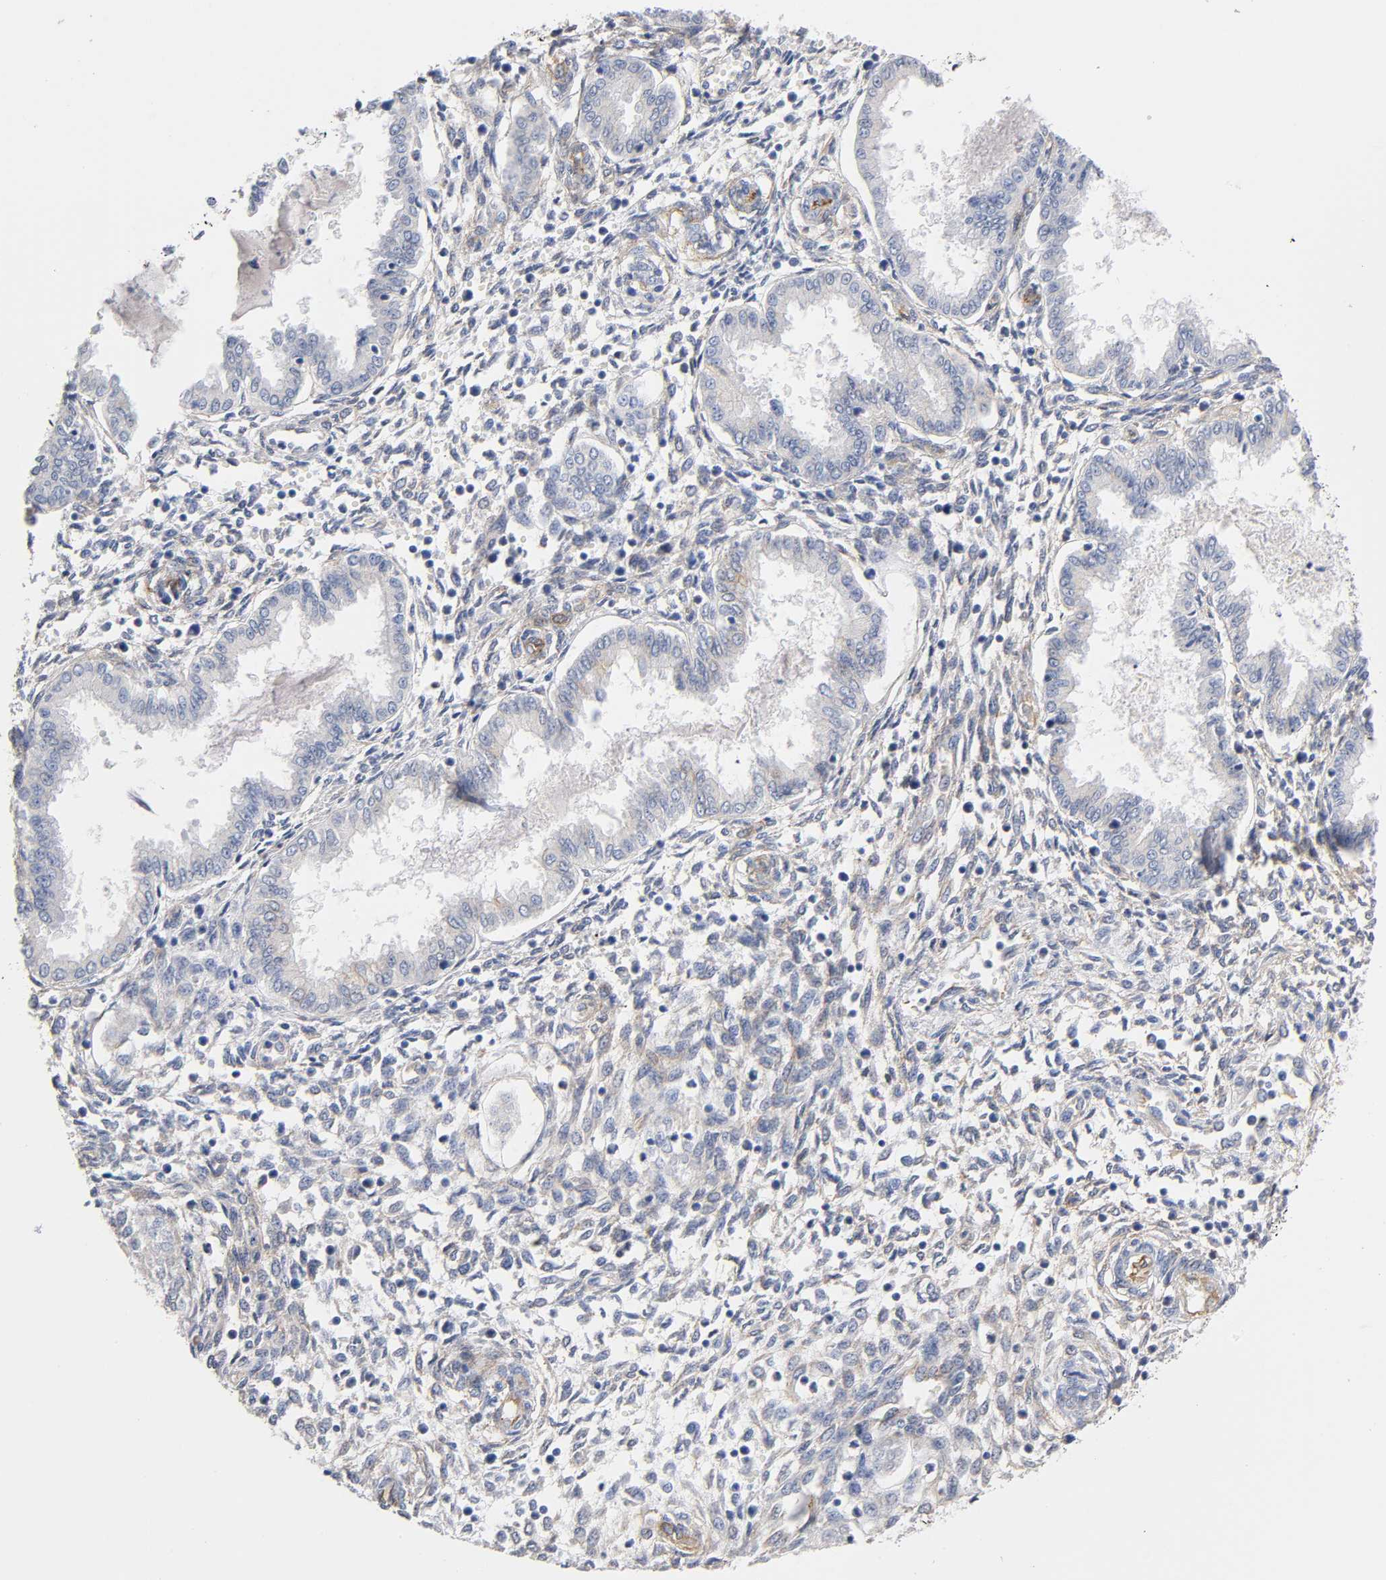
{"staining": {"intensity": "weak", "quantity": "25%-75%", "location": "cytoplasmic/membranous"}, "tissue": "endometrium", "cell_type": "Cells in endometrial stroma", "image_type": "normal", "snomed": [{"axis": "morphology", "description": "Normal tissue, NOS"}, {"axis": "topography", "description": "Endometrium"}], "caption": "The image demonstrates a brown stain indicating the presence of a protein in the cytoplasmic/membranous of cells in endometrial stroma in endometrium.", "gene": "SPTAN1", "patient": {"sex": "female", "age": 33}}